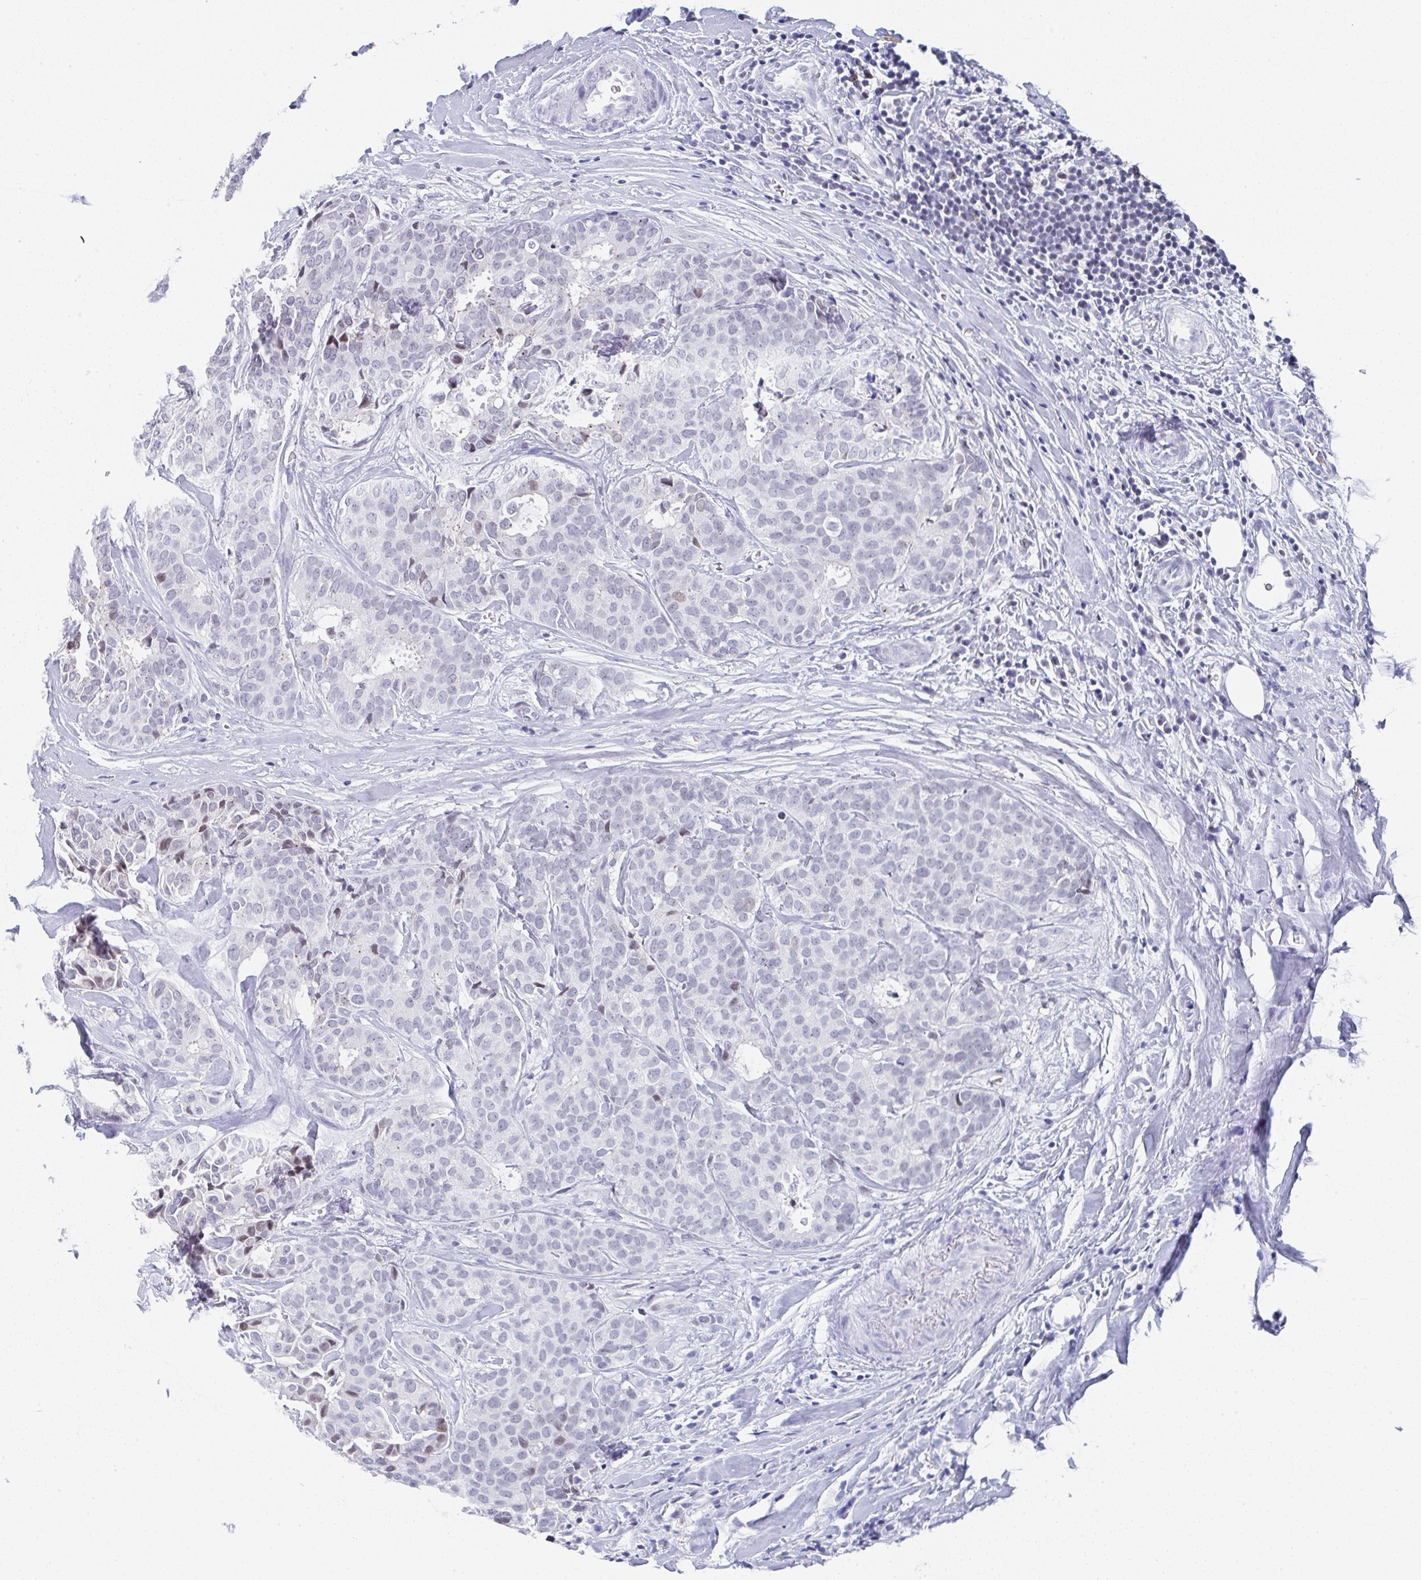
{"staining": {"intensity": "weak", "quantity": "<25%", "location": "cytoplasmic/membranous"}, "tissue": "breast cancer", "cell_type": "Tumor cells", "image_type": "cancer", "snomed": [{"axis": "morphology", "description": "Duct carcinoma"}, {"axis": "topography", "description": "Breast"}], "caption": "High magnification brightfield microscopy of breast cancer stained with DAB (3,3'-diaminobenzidine) (brown) and counterstained with hematoxylin (blue): tumor cells show no significant staining. The staining was performed using DAB to visualize the protein expression in brown, while the nuclei were stained in blue with hematoxylin (Magnification: 20x).", "gene": "TNFRSF8", "patient": {"sex": "female", "age": 84}}